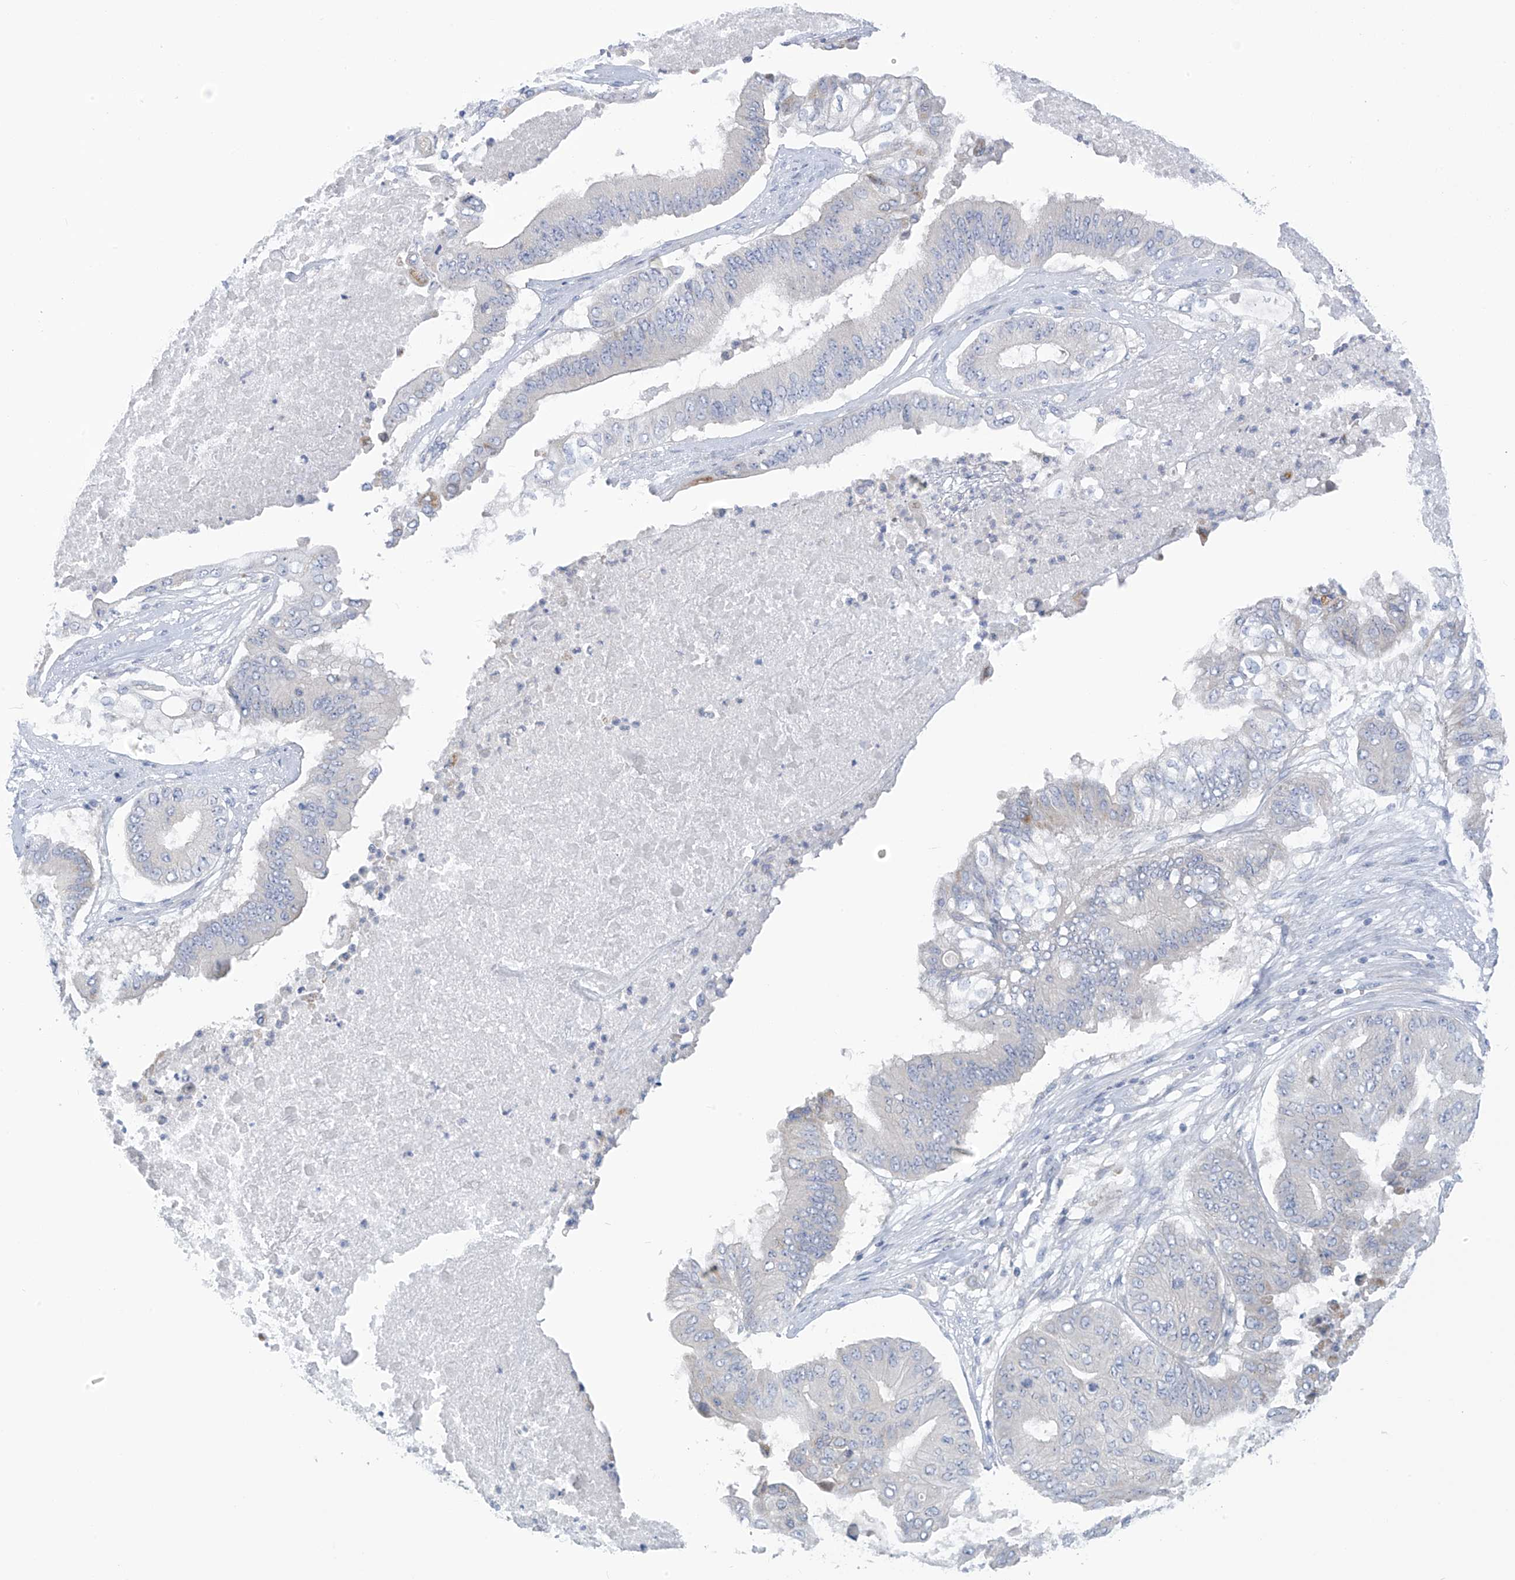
{"staining": {"intensity": "negative", "quantity": "none", "location": "none"}, "tissue": "pancreatic cancer", "cell_type": "Tumor cells", "image_type": "cancer", "snomed": [{"axis": "morphology", "description": "Adenocarcinoma, NOS"}, {"axis": "topography", "description": "Pancreas"}], "caption": "An image of pancreatic cancer stained for a protein exhibits no brown staining in tumor cells. The staining was performed using DAB to visualize the protein expression in brown, while the nuclei were stained in blue with hematoxylin (Magnification: 20x).", "gene": "SLC6A12", "patient": {"sex": "female", "age": 77}}